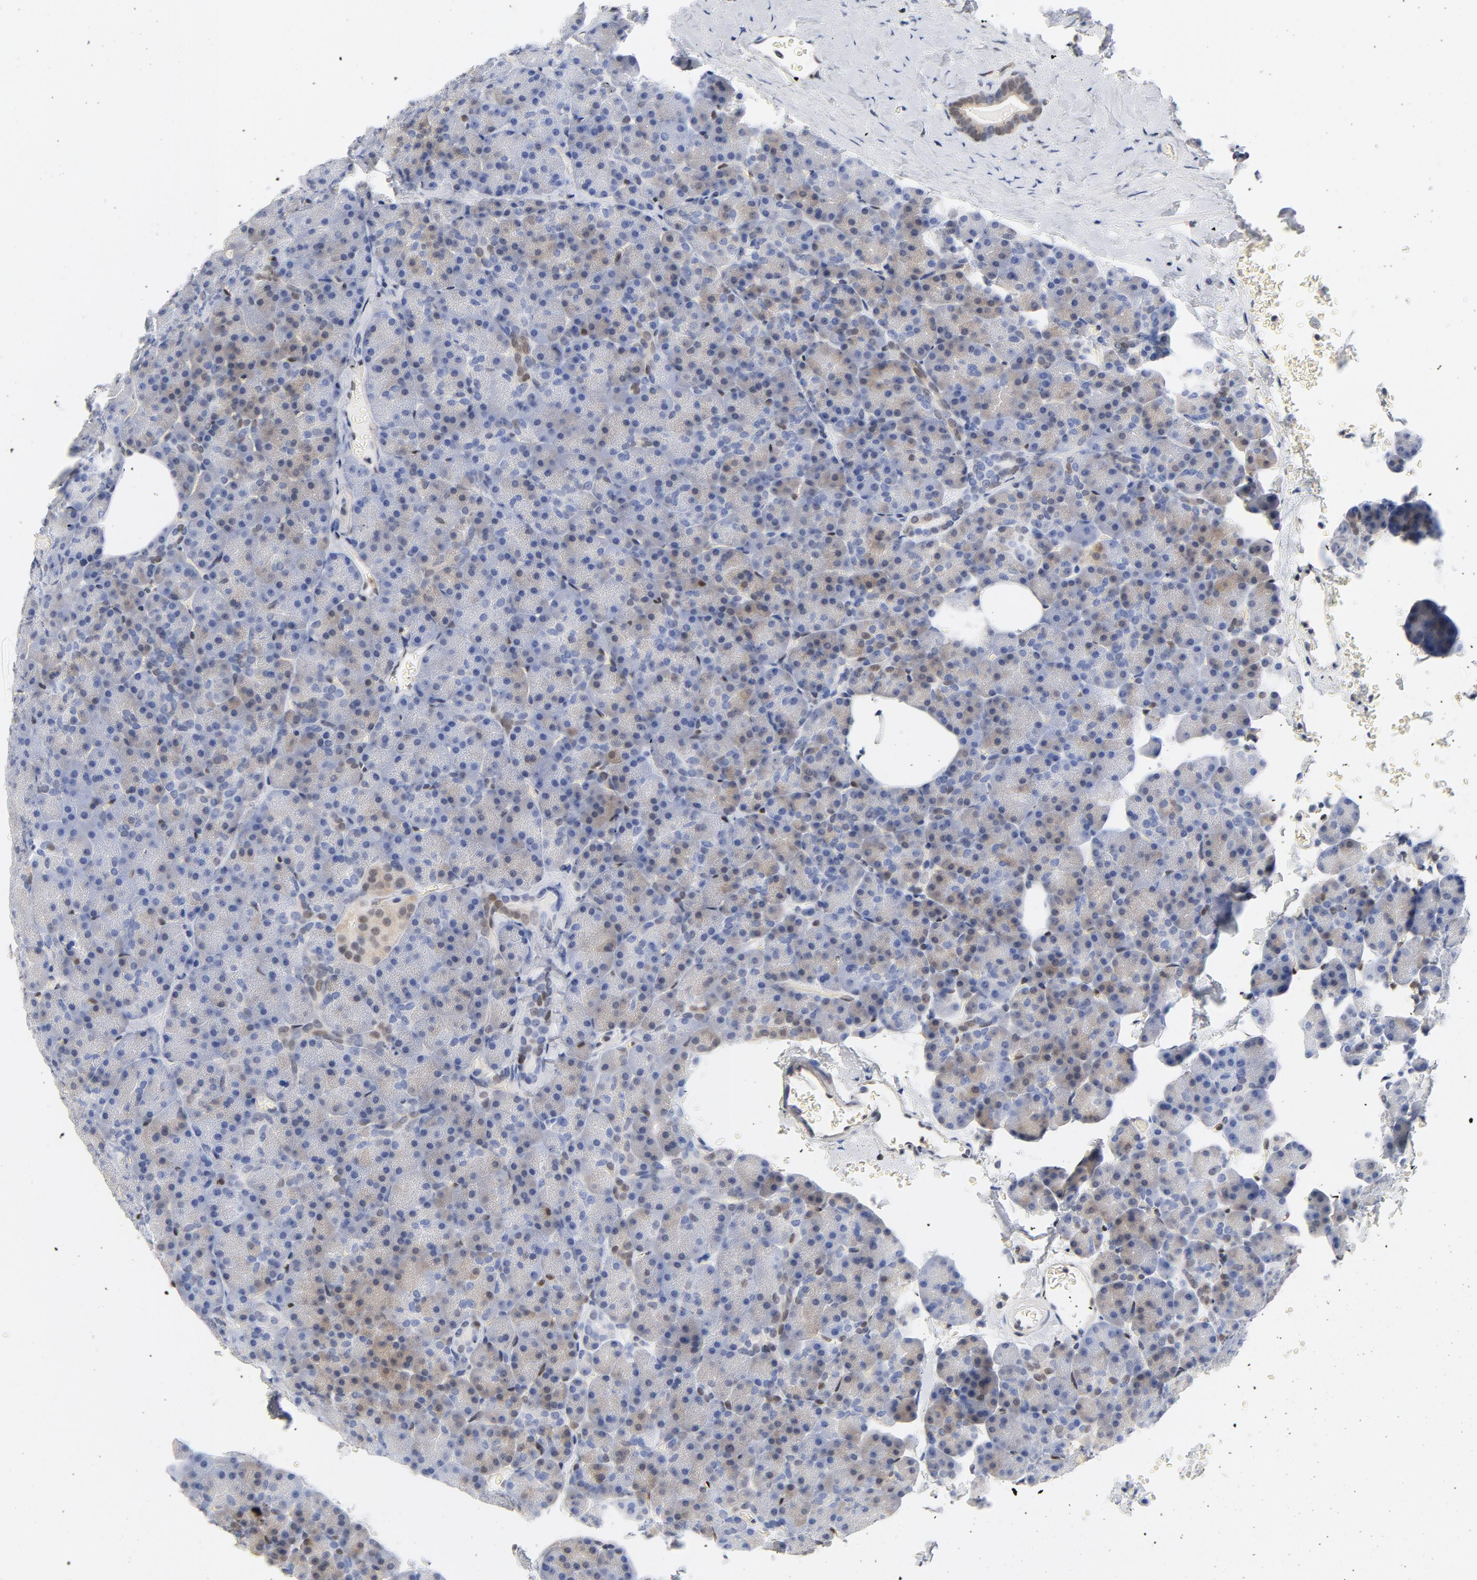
{"staining": {"intensity": "weak", "quantity": "<25%", "location": "cytoplasmic/membranous"}, "tissue": "pancreas", "cell_type": "Exocrine glandular cells", "image_type": "normal", "snomed": [{"axis": "morphology", "description": "Normal tissue, NOS"}, {"axis": "topography", "description": "Pancreas"}], "caption": "A histopathology image of pancreas stained for a protein shows no brown staining in exocrine glandular cells.", "gene": "CDKN1B", "patient": {"sex": "female", "age": 35}}